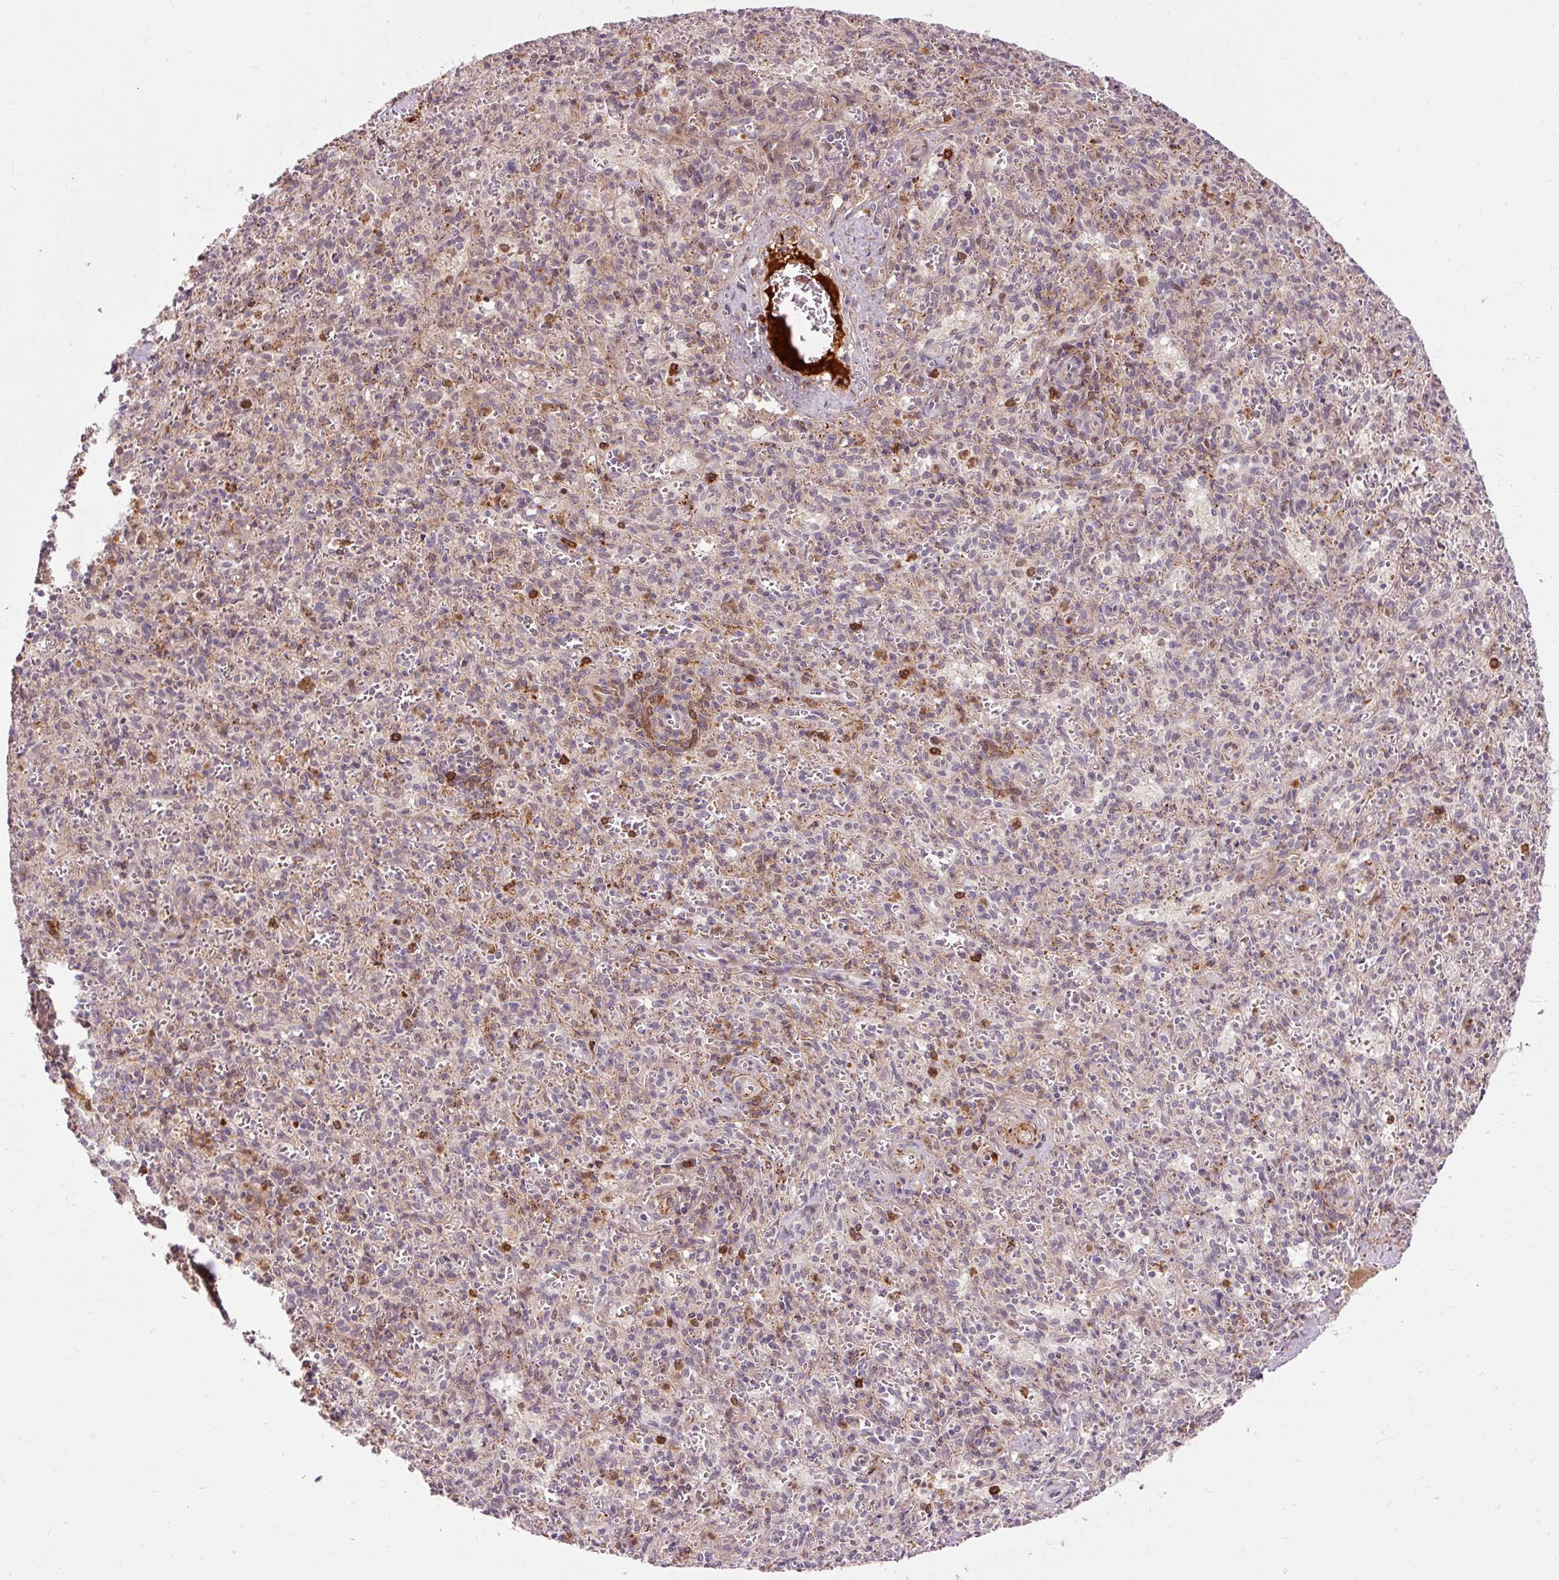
{"staining": {"intensity": "moderate", "quantity": "25%-75%", "location": "cytoplasmic/membranous"}, "tissue": "spleen", "cell_type": "Cells in red pulp", "image_type": "normal", "snomed": [{"axis": "morphology", "description": "Normal tissue, NOS"}, {"axis": "topography", "description": "Spleen"}], "caption": "IHC histopathology image of normal spleen stained for a protein (brown), which reveals medium levels of moderate cytoplasmic/membranous positivity in about 25%-75% of cells in red pulp.", "gene": "CEBPZ", "patient": {"sex": "female", "age": 26}}